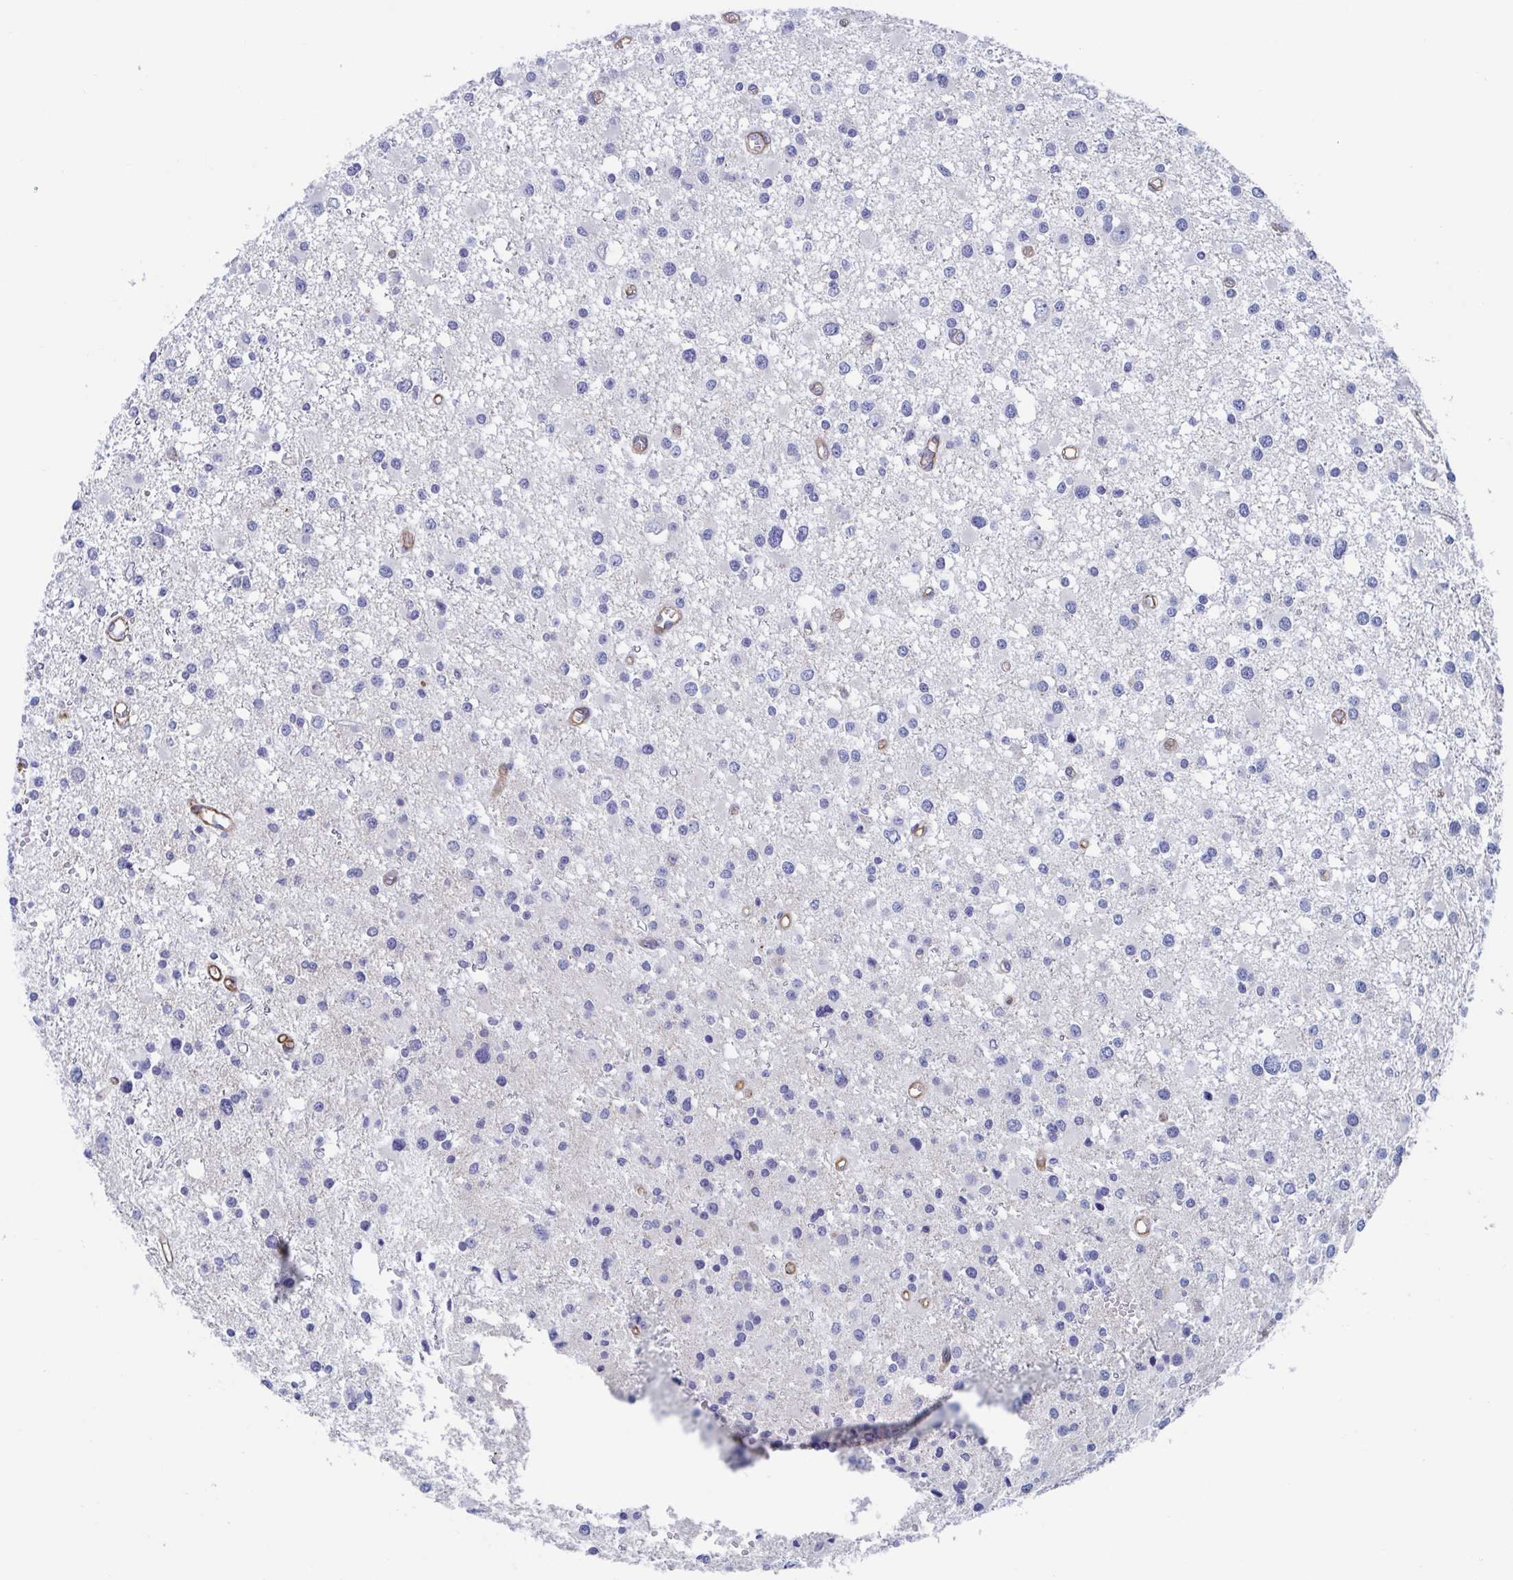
{"staining": {"intensity": "negative", "quantity": "none", "location": "none"}, "tissue": "glioma", "cell_type": "Tumor cells", "image_type": "cancer", "snomed": [{"axis": "morphology", "description": "Glioma, malignant, High grade"}, {"axis": "topography", "description": "Brain"}], "caption": "High power microscopy photomicrograph of an IHC histopathology image of malignant glioma (high-grade), revealing no significant staining in tumor cells.", "gene": "KLC3", "patient": {"sex": "male", "age": 54}}